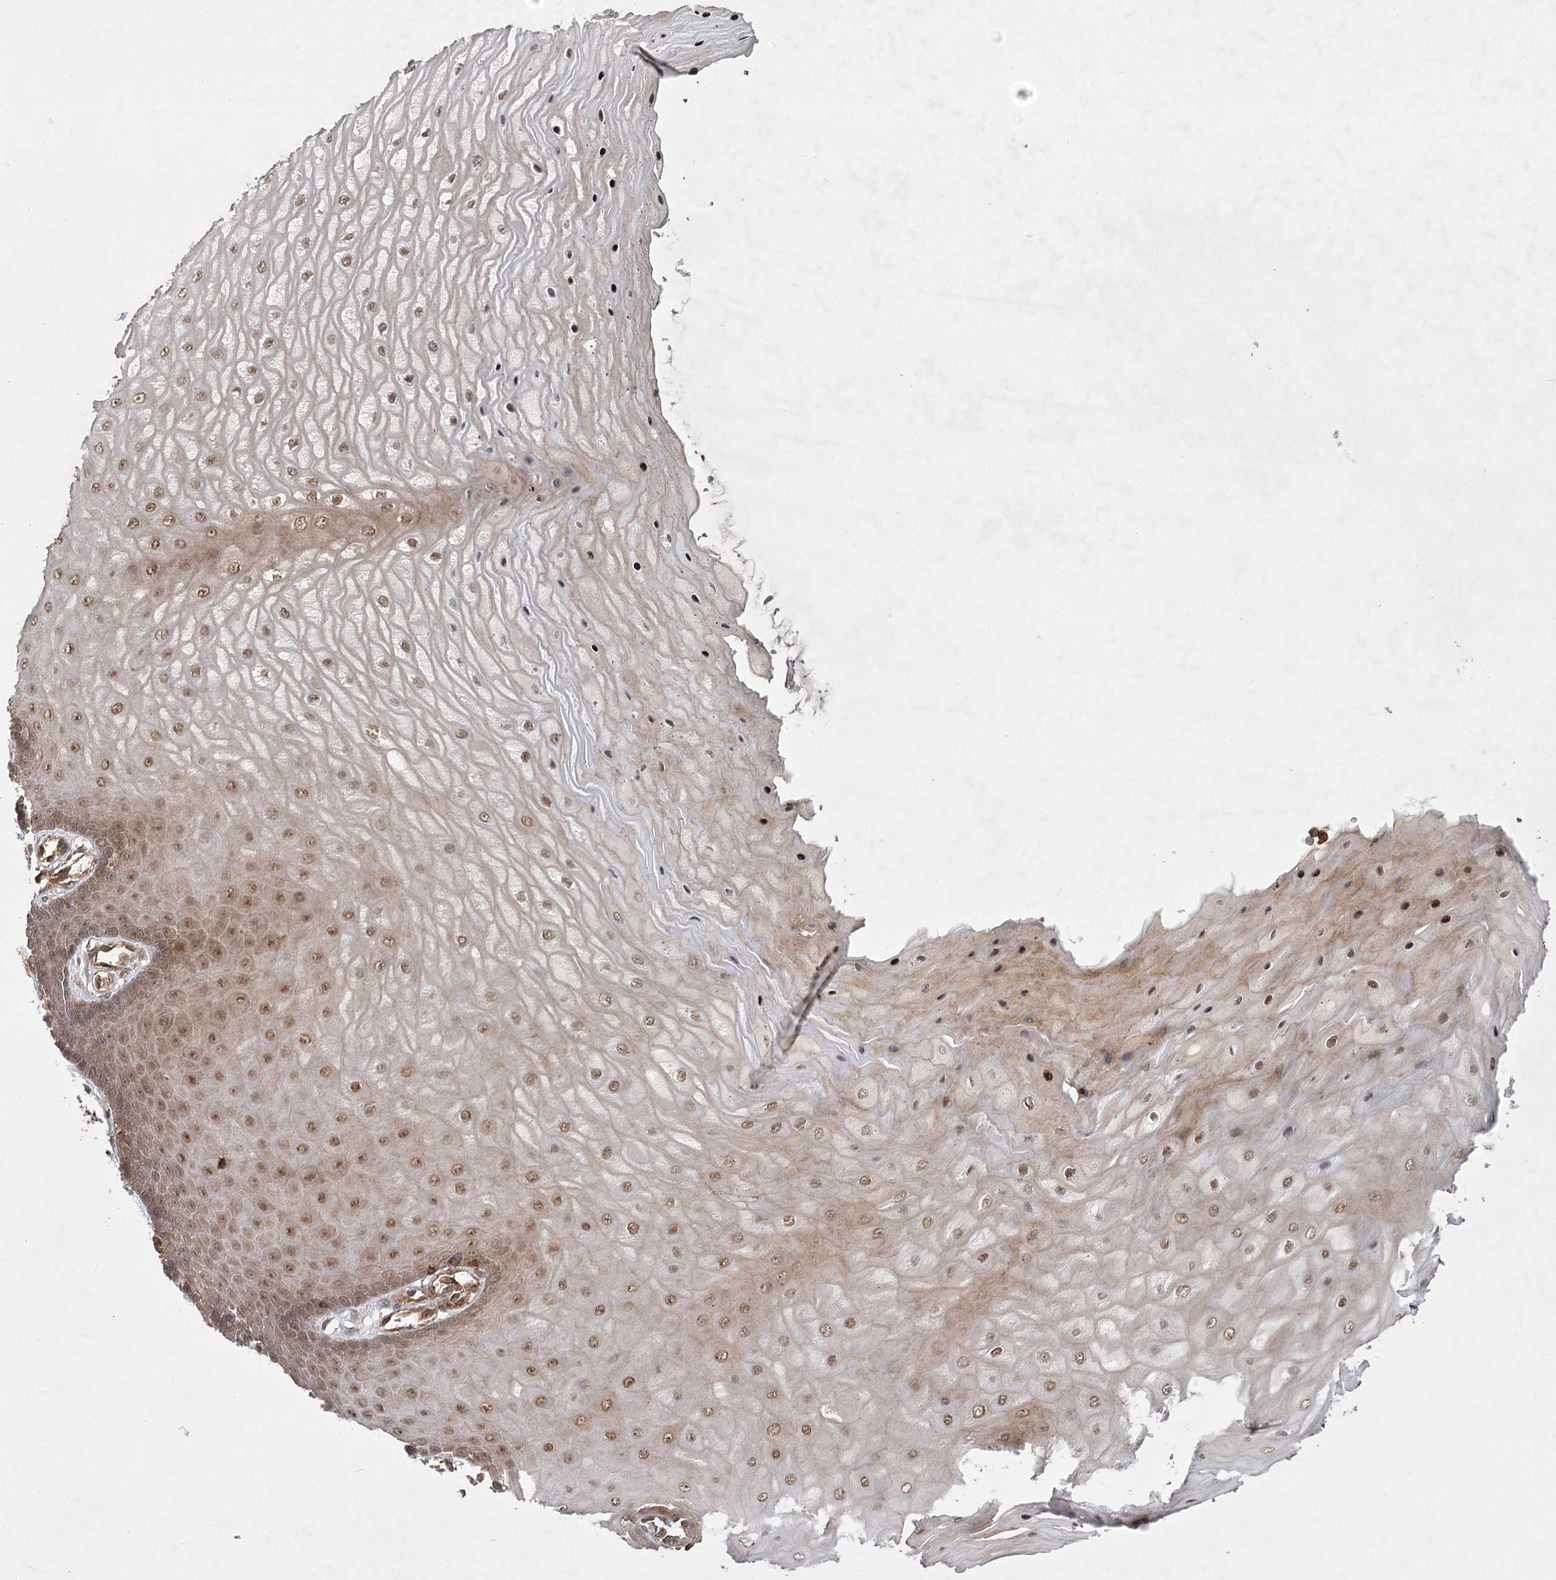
{"staining": {"intensity": "moderate", "quantity": ">75%", "location": "cytoplasmic/membranous,nuclear"}, "tissue": "cervix", "cell_type": "Glandular cells", "image_type": "normal", "snomed": [{"axis": "morphology", "description": "Normal tissue, NOS"}, {"axis": "topography", "description": "Cervix"}], "caption": "A high-resolution photomicrograph shows IHC staining of benign cervix, which exhibits moderate cytoplasmic/membranous,nuclear positivity in about >75% of glandular cells. The staining was performed using DAB, with brown indicating positive protein expression. Nuclei are stained blue with hematoxylin.", "gene": "MDFIC", "patient": {"sex": "female", "age": 55}}